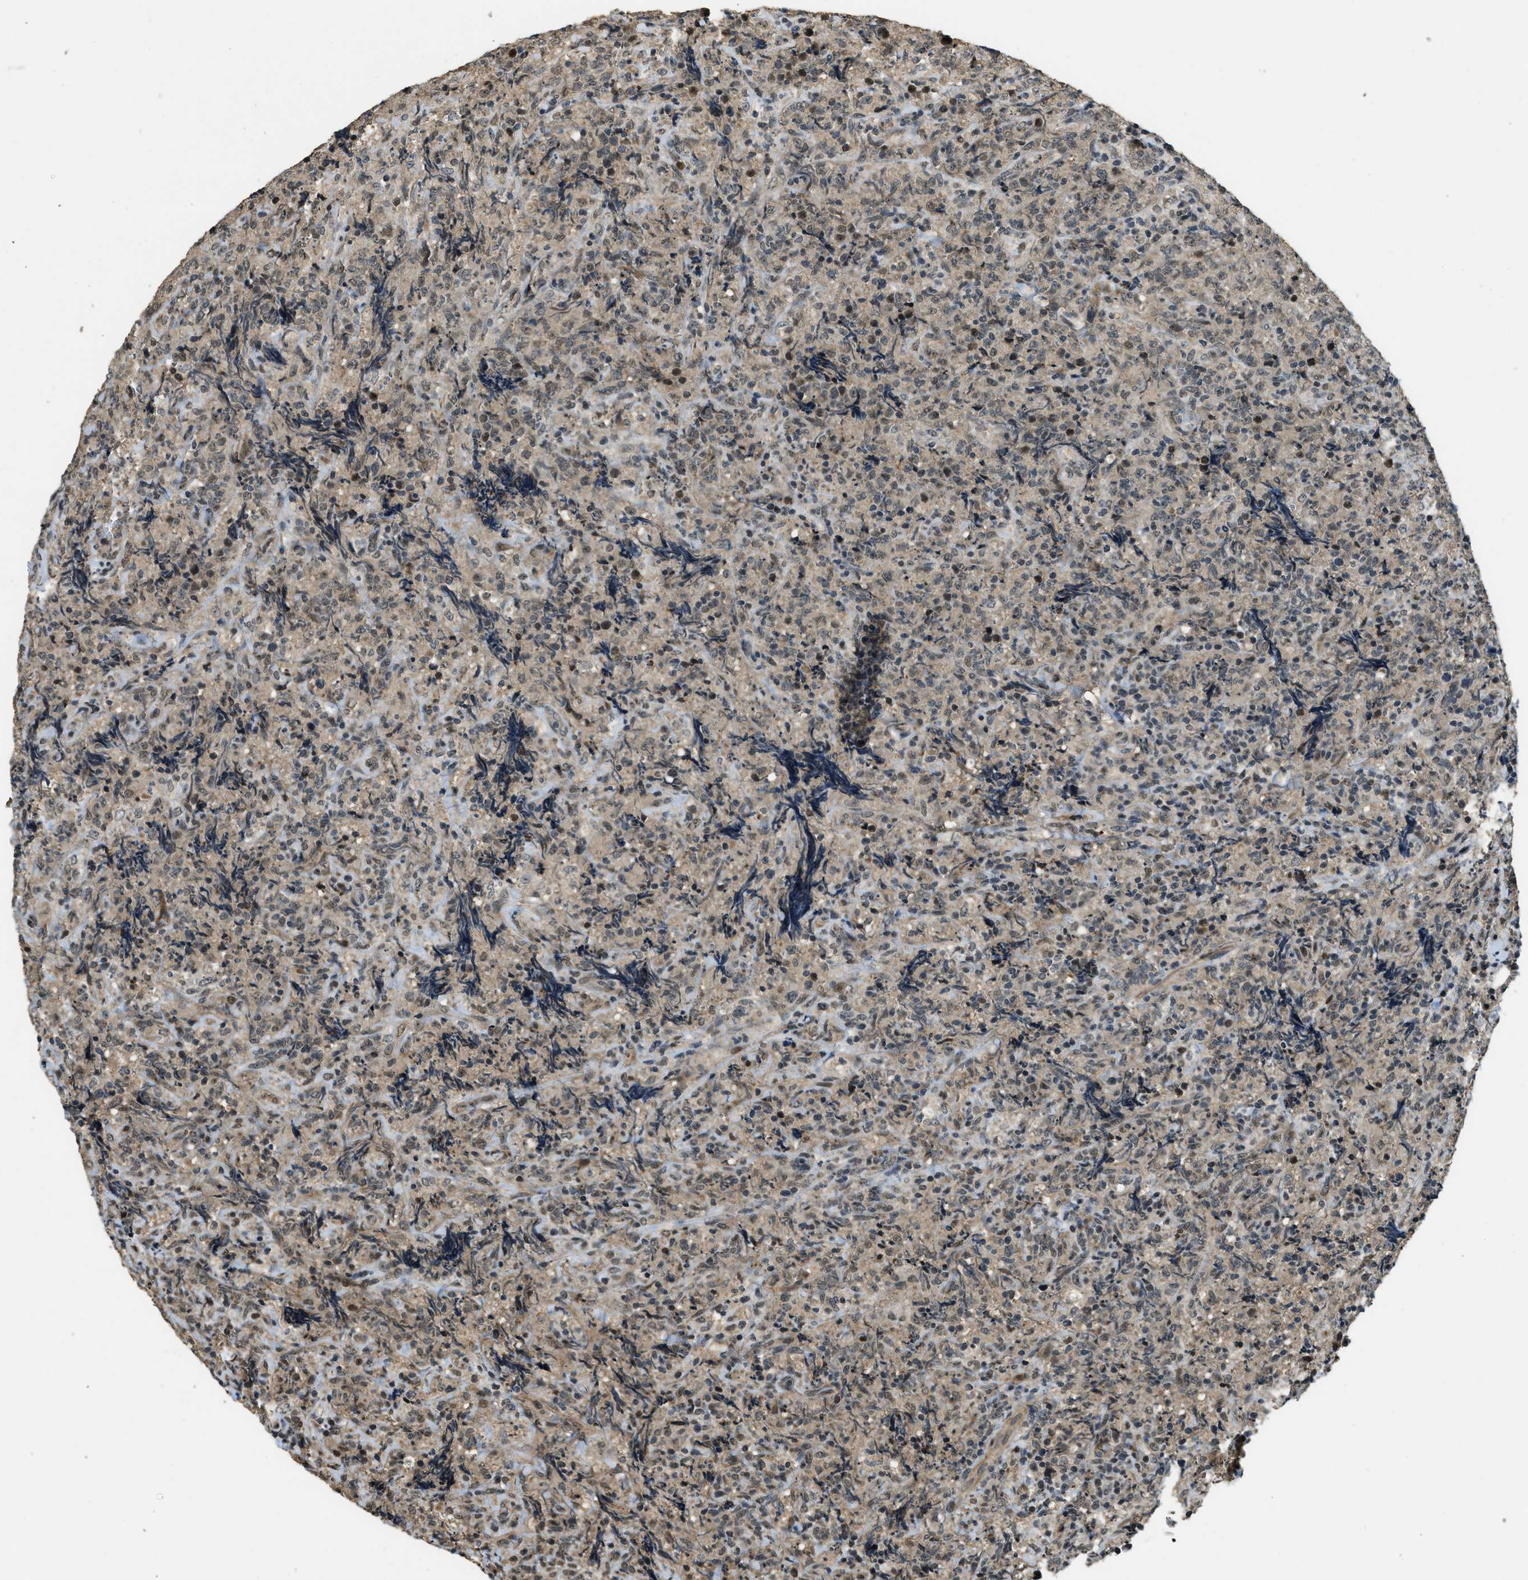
{"staining": {"intensity": "weak", "quantity": ">75%", "location": "cytoplasmic/membranous,nuclear"}, "tissue": "lymphoma", "cell_type": "Tumor cells", "image_type": "cancer", "snomed": [{"axis": "morphology", "description": "Malignant lymphoma, non-Hodgkin's type, High grade"}, {"axis": "topography", "description": "Tonsil"}], "caption": "Immunohistochemistry (IHC) histopathology image of lymphoma stained for a protein (brown), which demonstrates low levels of weak cytoplasmic/membranous and nuclear staining in about >75% of tumor cells.", "gene": "MED21", "patient": {"sex": "female", "age": 36}}